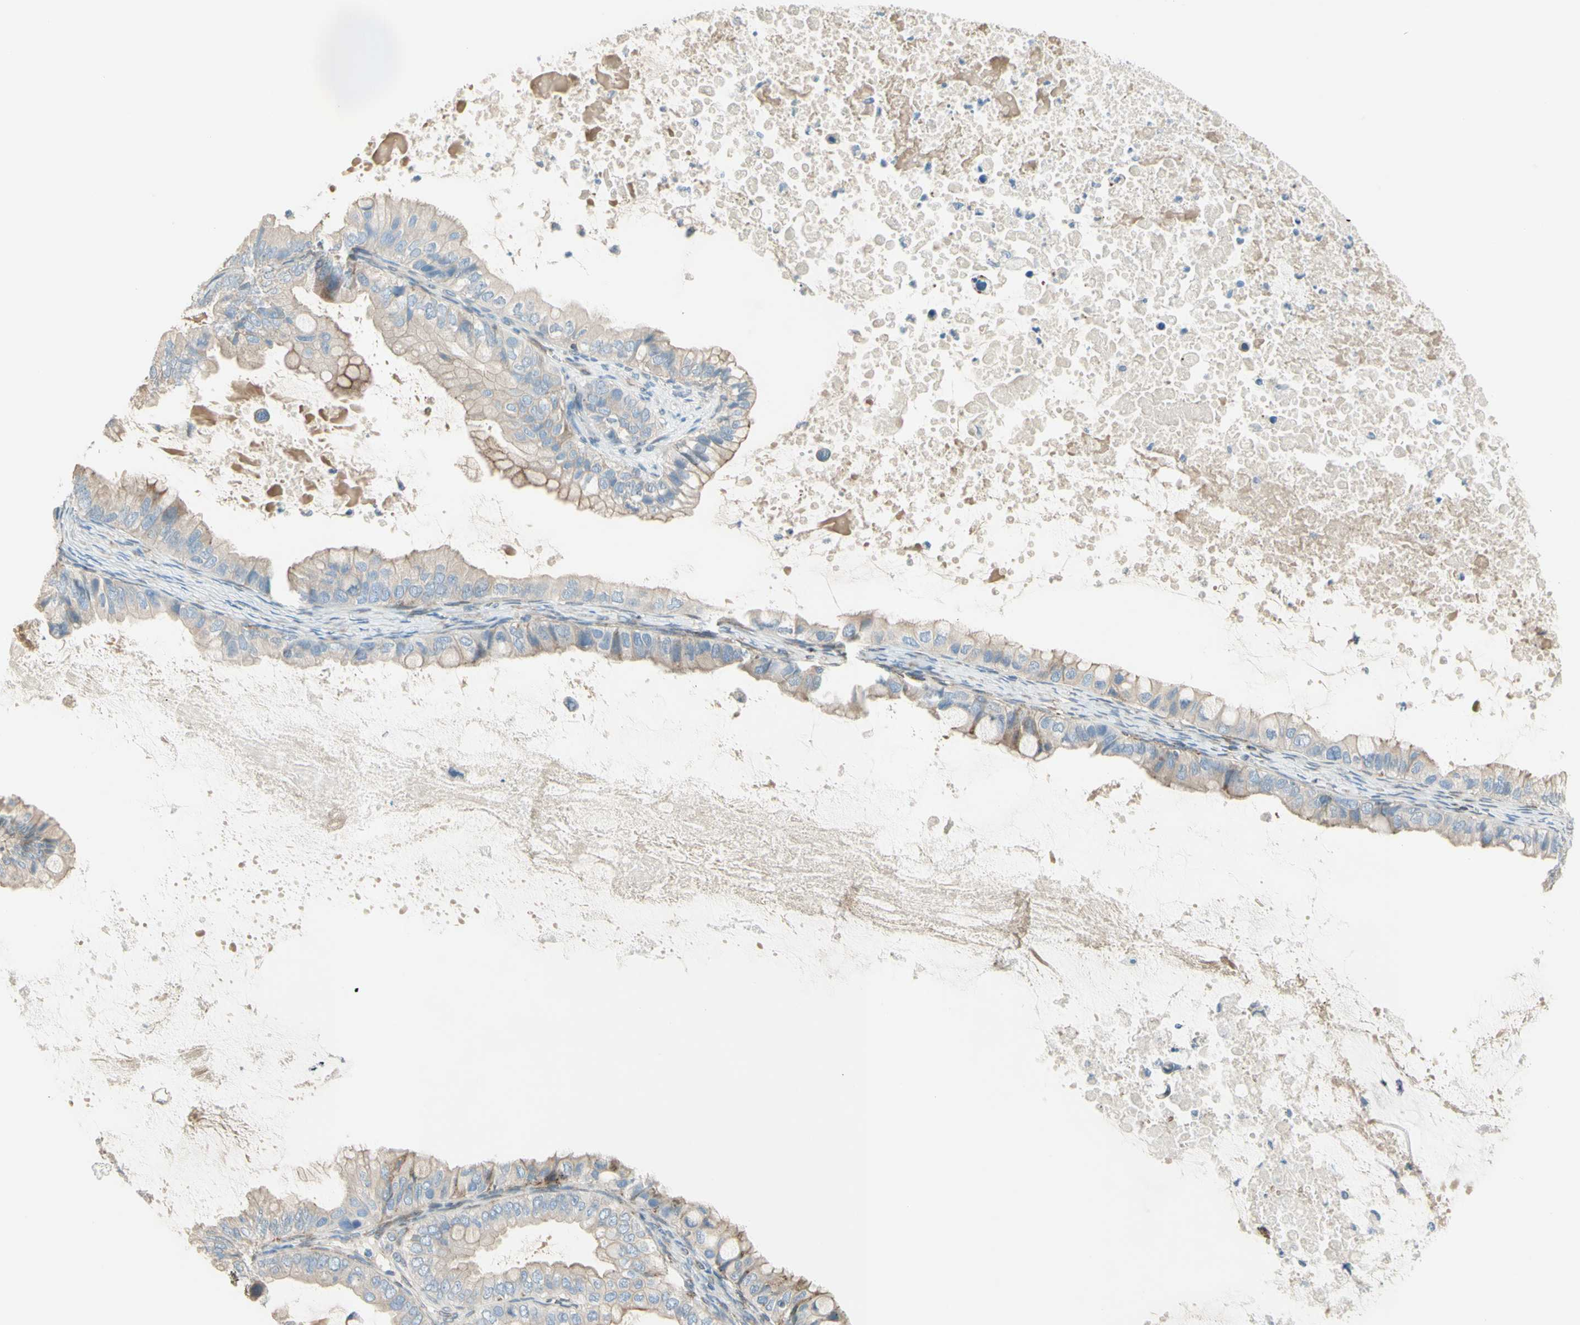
{"staining": {"intensity": "weak", "quantity": ">75%", "location": "cytoplasmic/membranous"}, "tissue": "ovarian cancer", "cell_type": "Tumor cells", "image_type": "cancer", "snomed": [{"axis": "morphology", "description": "Cystadenocarcinoma, mucinous, NOS"}, {"axis": "topography", "description": "Ovary"}], "caption": "This histopathology image demonstrates ovarian cancer stained with IHC to label a protein in brown. The cytoplasmic/membranous of tumor cells show weak positivity for the protein. Nuclei are counter-stained blue.", "gene": "TRAF2", "patient": {"sex": "female", "age": 80}}